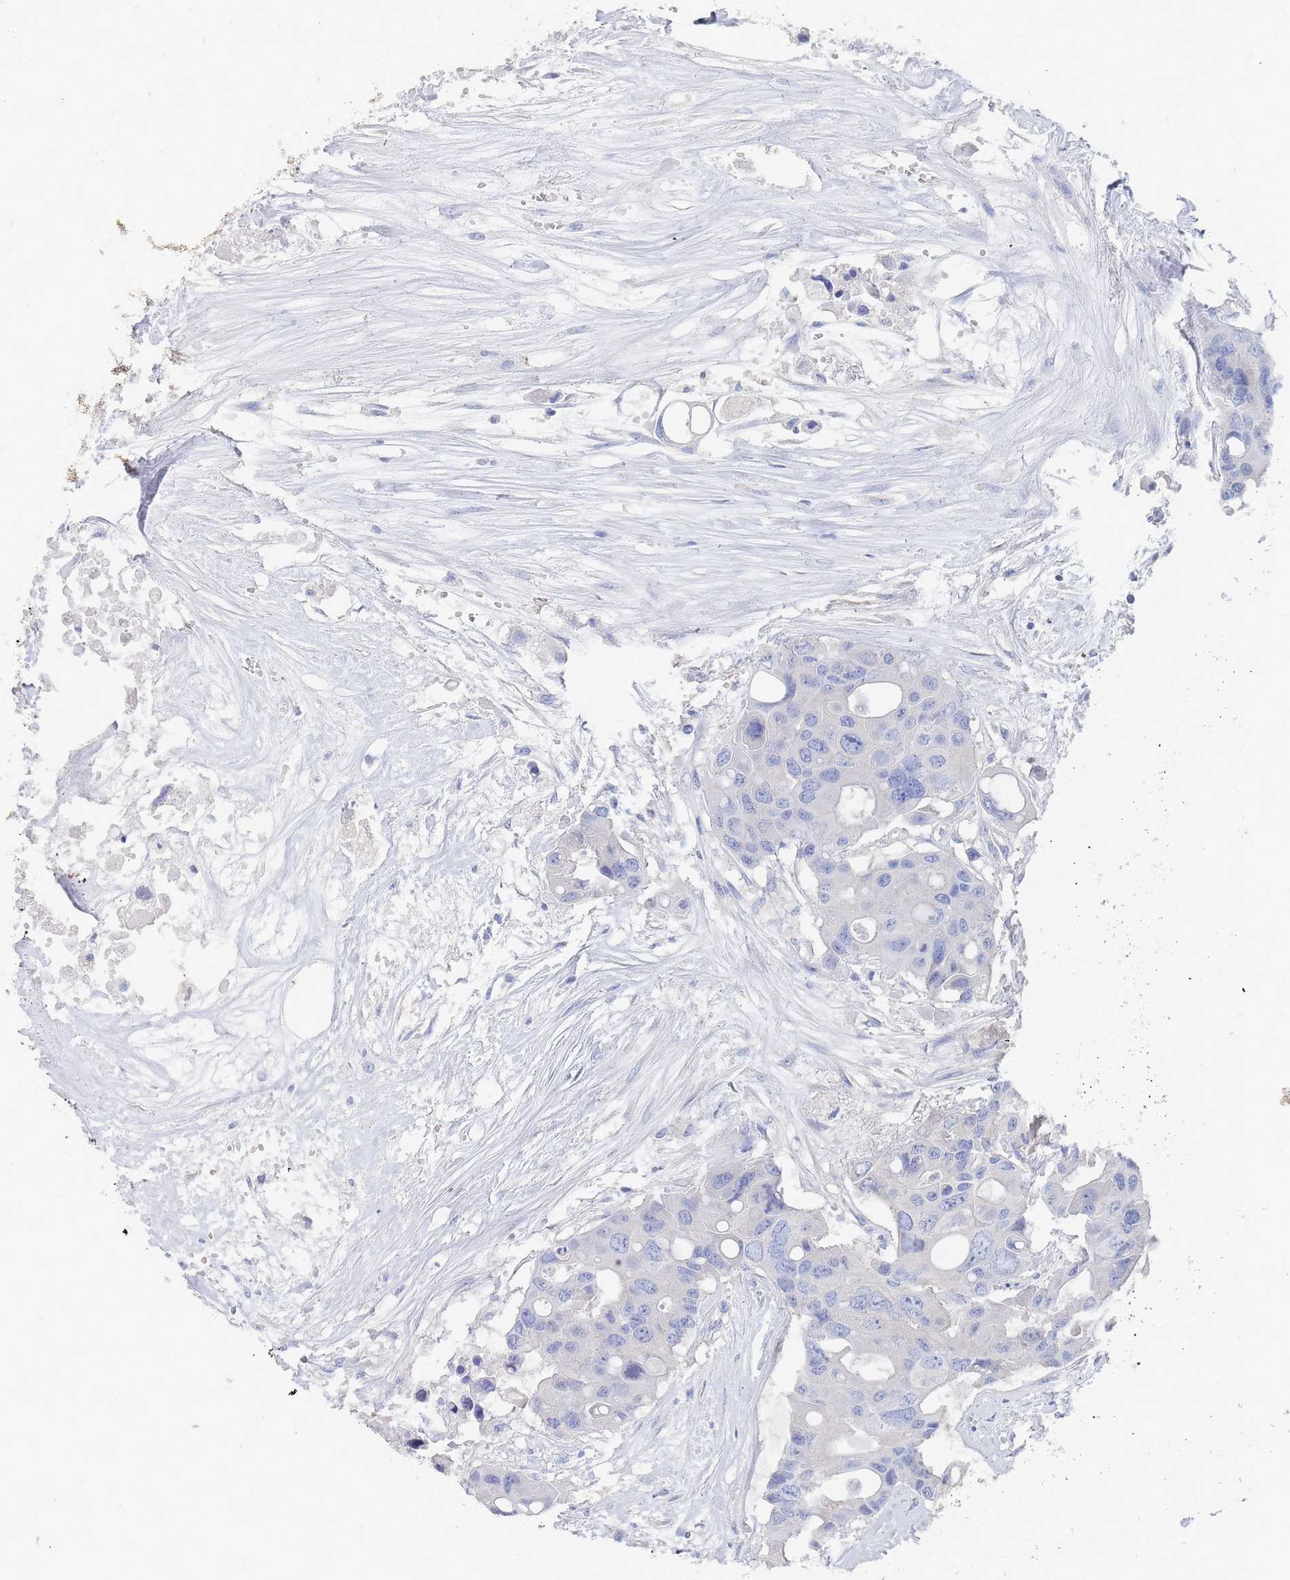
{"staining": {"intensity": "negative", "quantity": "none", "location": "none"}, "tissue": "colorectal cancer", "cell_type": "Tumor cells", "image_type": "cancer", "snomed": [{"axis": "morphology", "description": "Adenocarcinoma, NOS"}, {"axis": "topography", "description": "Colon"}], "caption": "Immunohistochemistry image of human adenocarcinoma (colorectal) stained for a protein (brown), which shows no positivity in tumor cells. (Brightfield microscopy of DAB (3,3'-diaminobenzidine) immunohistochemistry (IHC) at high magnification).", "gene": "SLC25A35", "patient": {"sex": "male", "age": 77}}